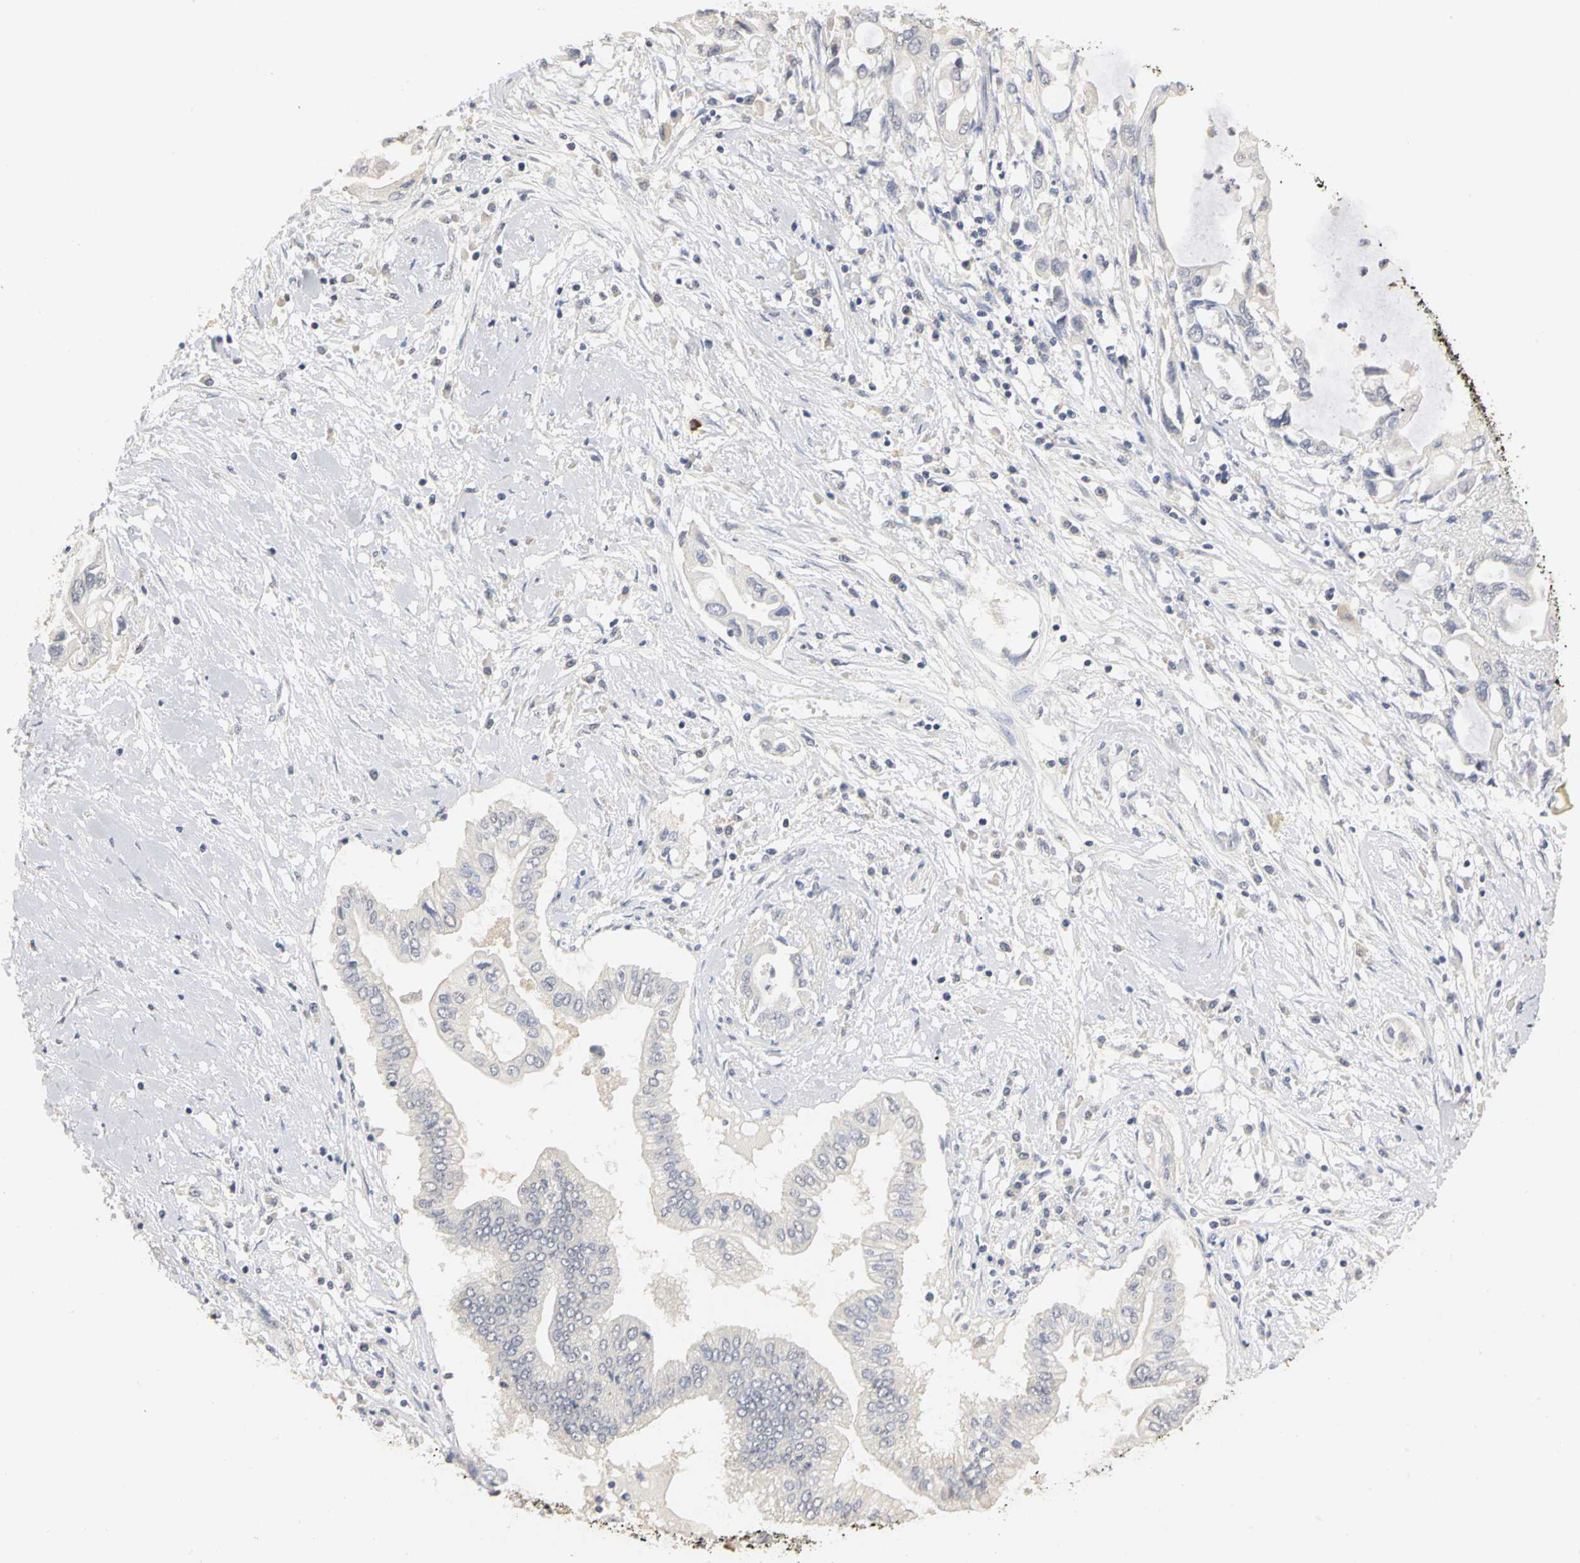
{"staining": {"intensity": "negative", "quantity": "none", "location": "none"}, "tissue": "pancreatic cancer", "cell_type": "Tumor cells", "image_type": "cancer", "snomed": [{"axis": "morphology", "description": "Adenocarcinoma, NOS"}, {"axis": "topography", "description": "Pancreas"}], "caption": "Tumor cells show no significant protein expression in pancreatic cancer.", "gene": "PGR", "patient": {"sex": "female", "age": 57}}